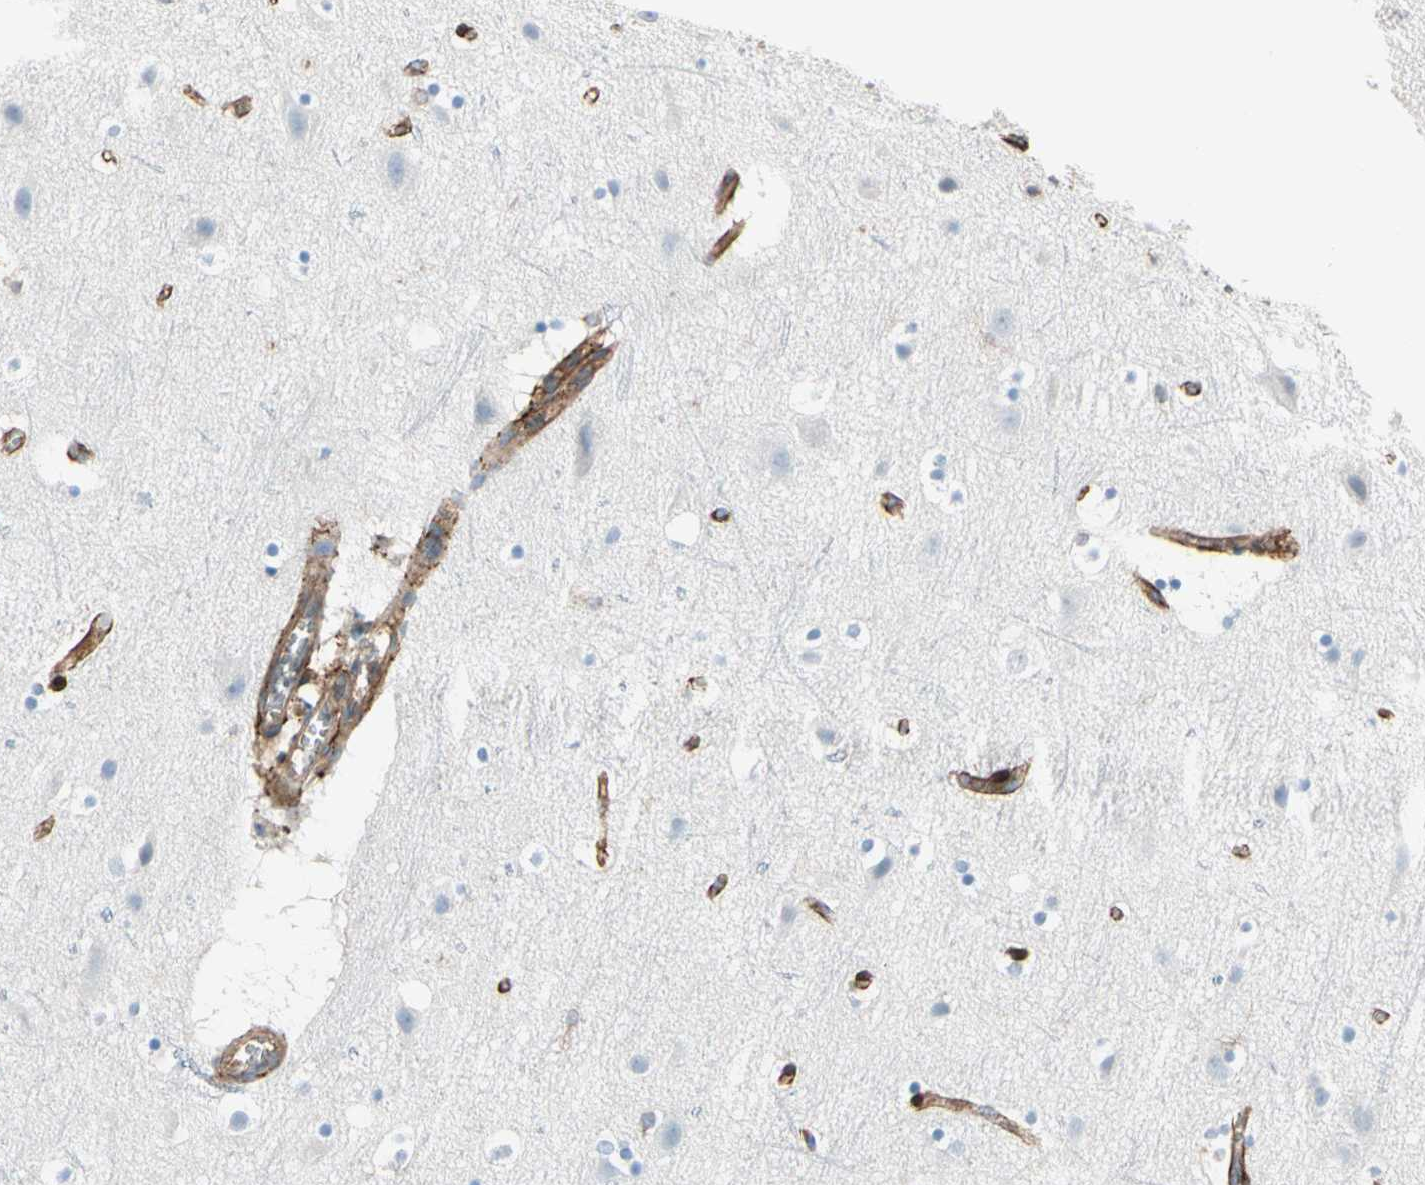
{"staining": {"intensity": "strong", "quantity": ">75%", "location": "cytoplasmic/membranous"}, "tissue": "cerebral cortex", "cell_type": "Endothelial cells", "image_type": "normal", "snomed": [{"axis": "morphology", "description": "Normal tissue, NOS"}, {"axis": "topography", "description": "Cerebral cortex"}], "caption": "A brown stain shows strong cytoplasmic/membranous staining of a protein in endothelial cells of normal human cerebral cortex. (Stains: DAB (3,3'-diaminobenzidine) in brown, nuclei in blue, Microscopy: brightfield microscopy at high magnification).", "gene": "EPB41L2", "patient": {"sex": "male", "age": 45}}